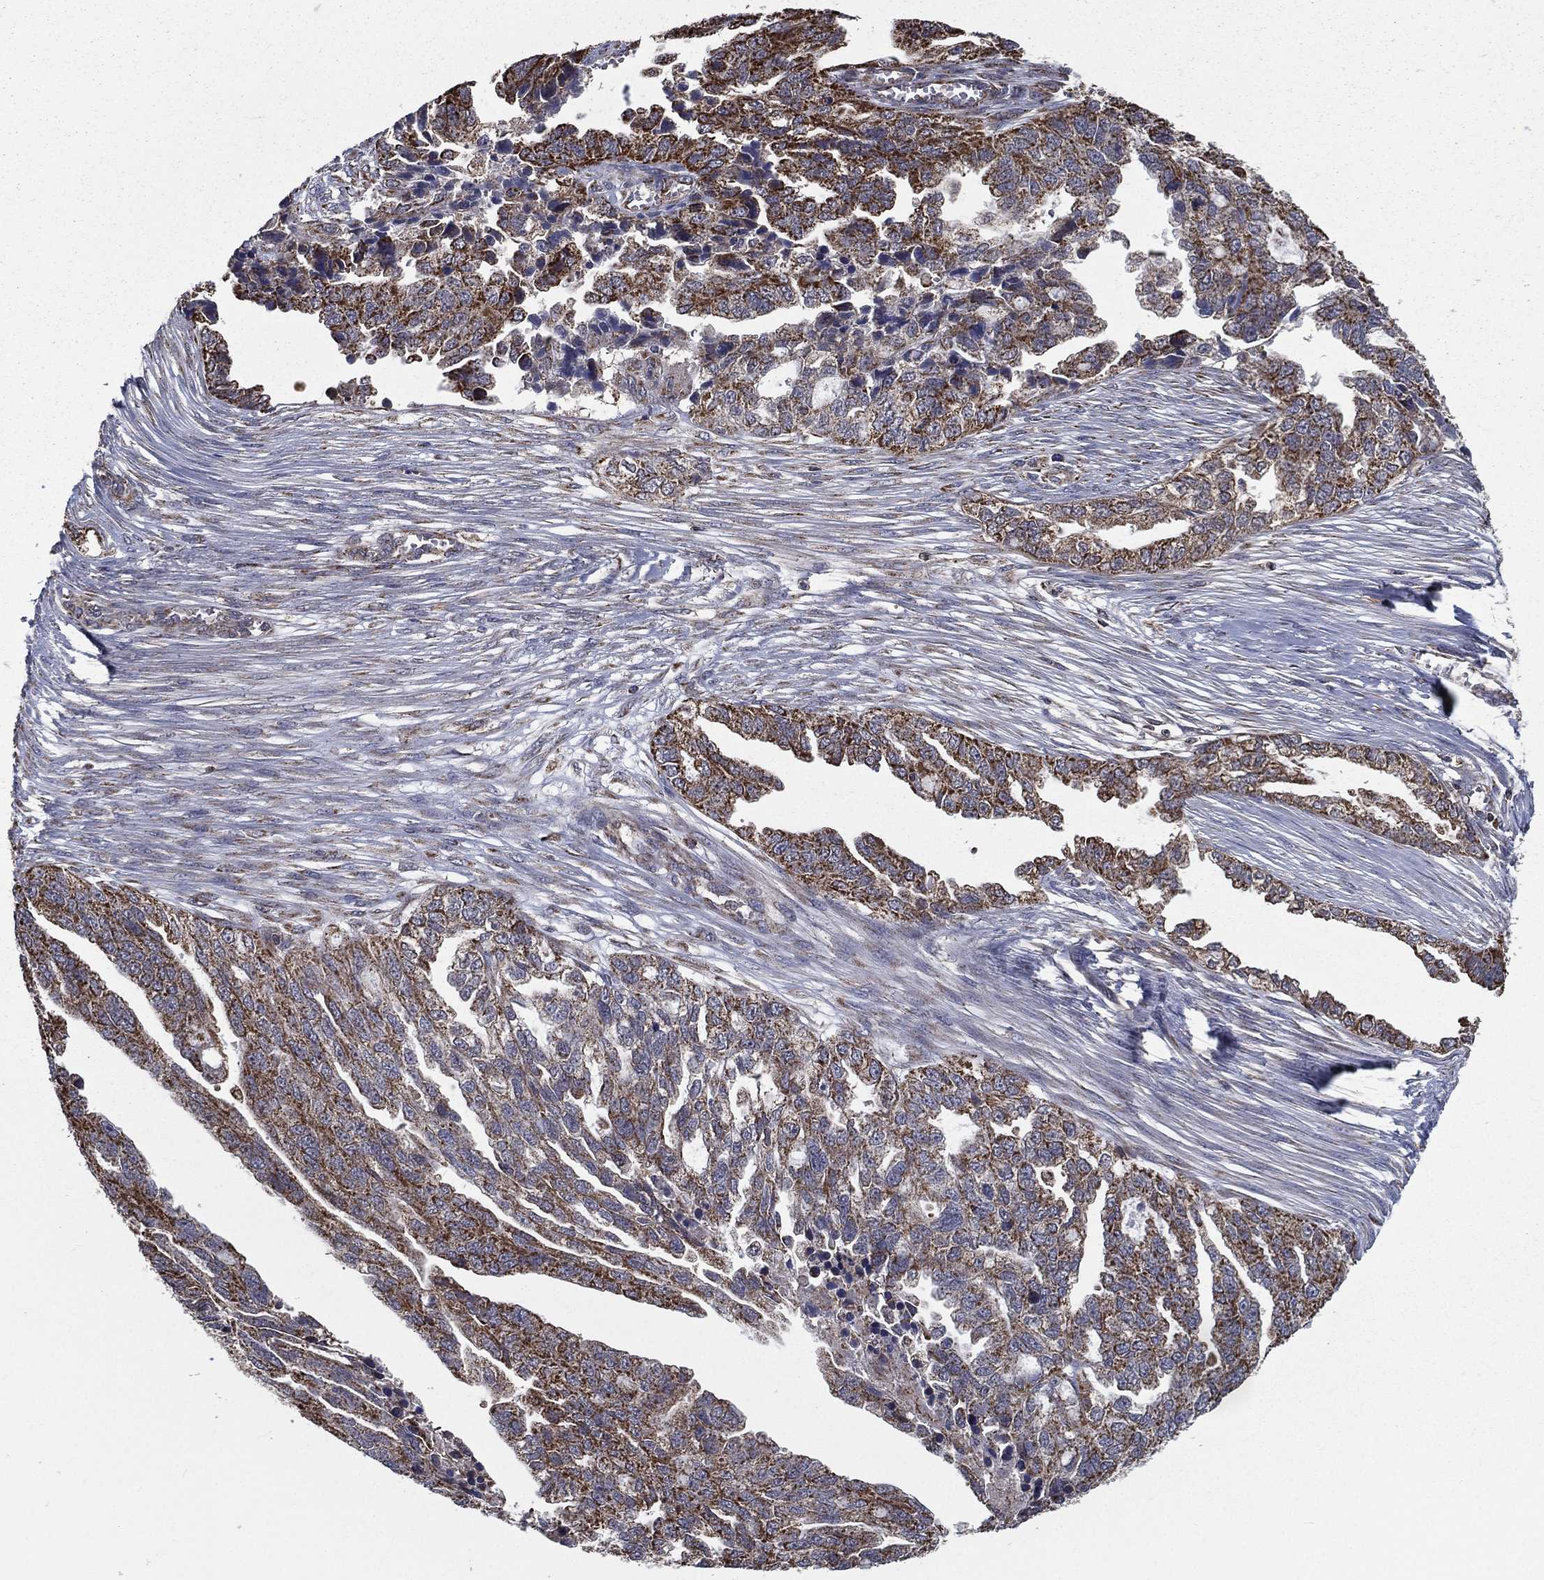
{"staining": {"intensity": "strong", "quantity": "25%-75%", "location": "cytoplasmic/membranous"}, "tissue": "ovarian cancer", "cell_type": "Tumor cells", "image_type": "cancer", "snomed": [{"axis": "morphology", "description": "Cystadenocarcinoma, serous, NOS"}, {"axis": "topography", "description": "Ovary"}], "caption": "Brown immunohistochemical staining in serous cystadenocarcinoma (ovarian) demonstrates strong cytoplasmic/membranous positivity in approximately 25%-75% of tumor cells. Using DAB (3,3'-diaminobenzidine) (brown) and hematoxylin (blue) stains, captured at high magnification using brightfield microscopy.", "gene": "RIGI", "patient": {"sex": "female", "age": 51}}